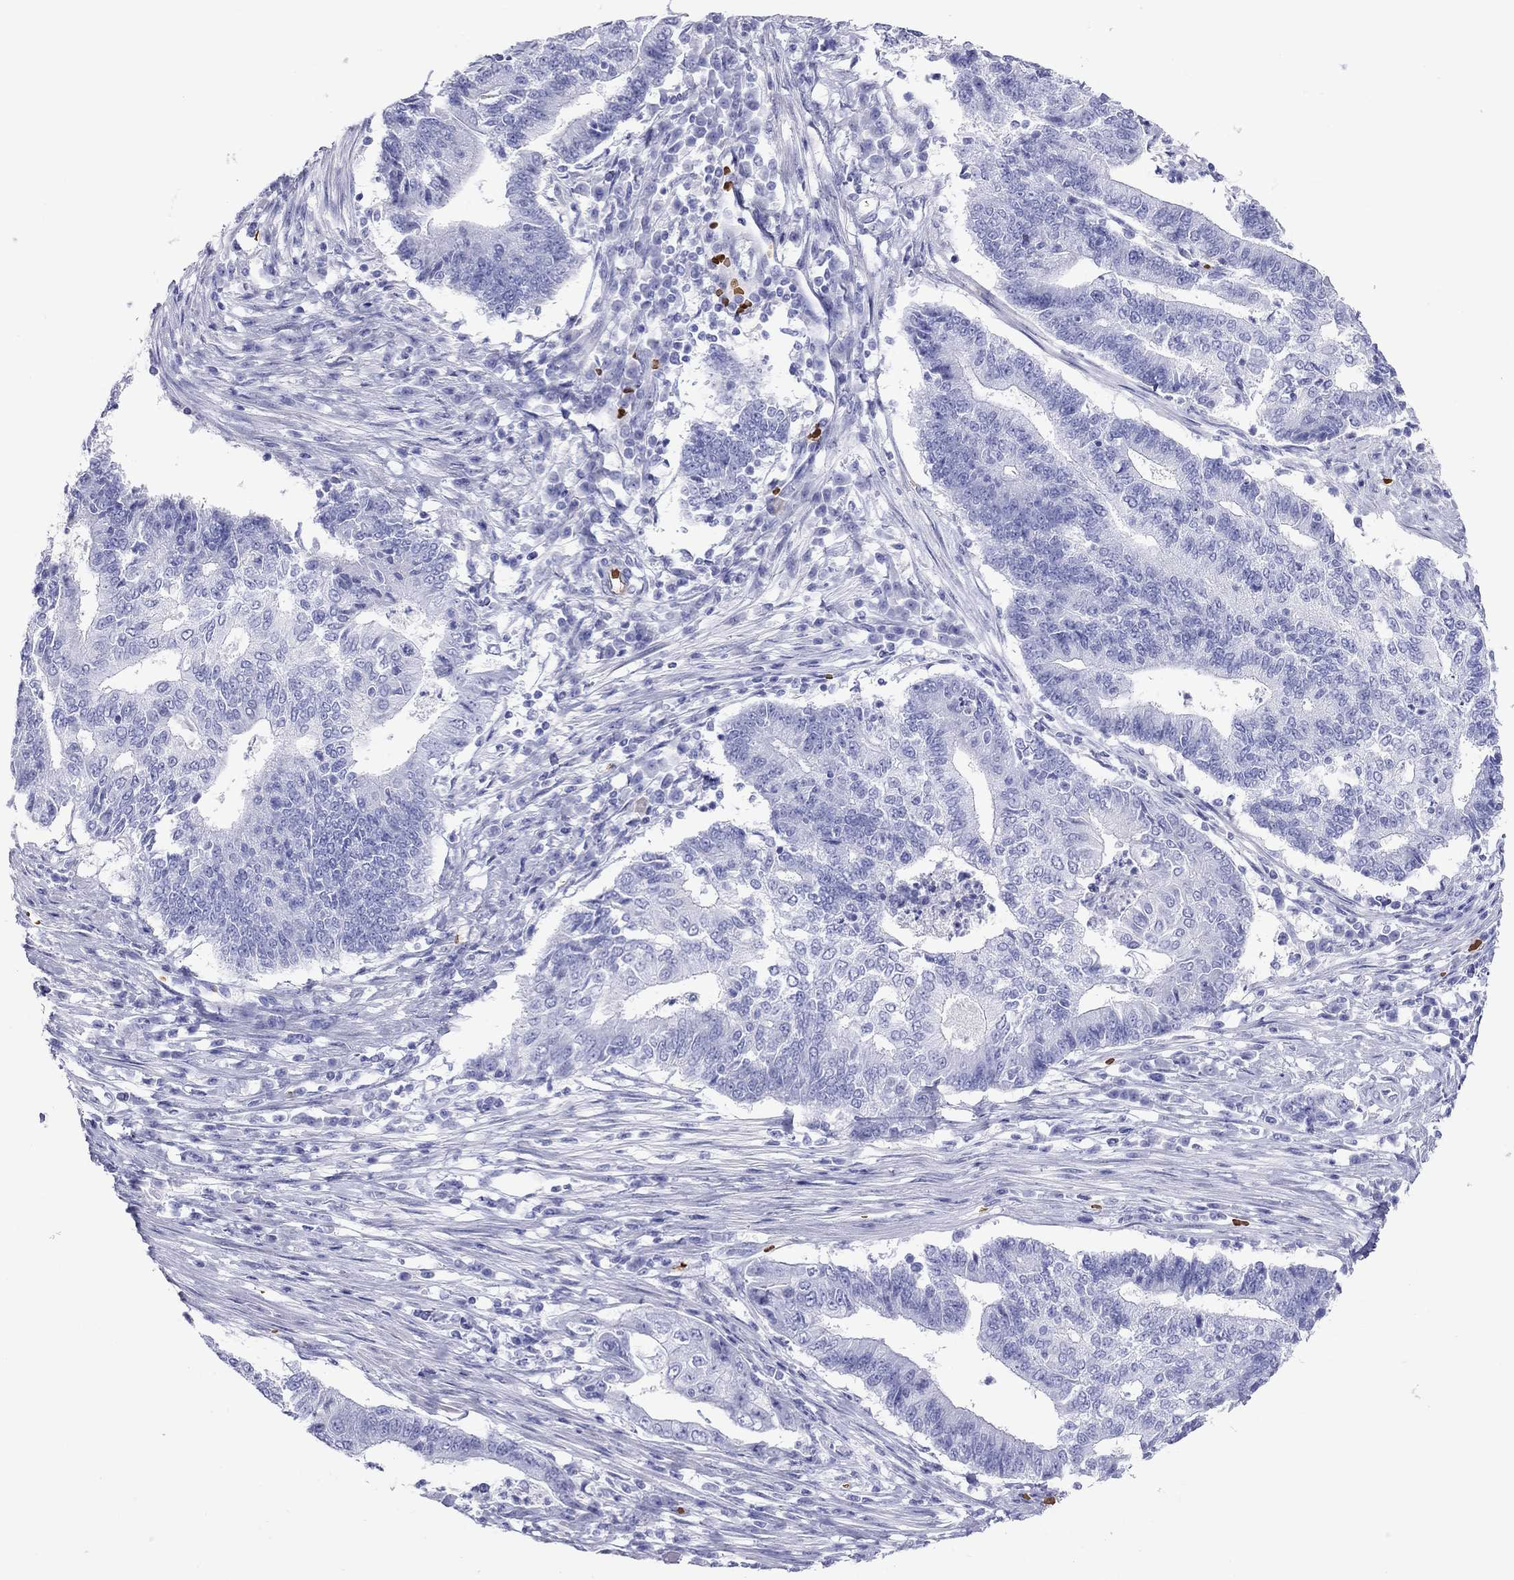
{"staining": {"intensity": "negative", "quantity": "none", "location": "none"}, "tissue": "endometrial cancer", "cell_type": "Tumor cells", "image_type": "cancer", "snomed": [{"axis": "morphology", "description": "Adenocarcinoma, NOS"}, {"axis": "topography", "description": "Uterus"}, {"axis": "topography", "description": "Endometrium"}], "caption": "High magnification brightfield microscopy of endometrial cancer (adenocarcinoma) stained with DAB (brown) and counterstained with hematoxylin (blue): tumor cells show no significant positivity.", "gene": "PTPRN", "patient": {"sex": "female", "age": 54}}